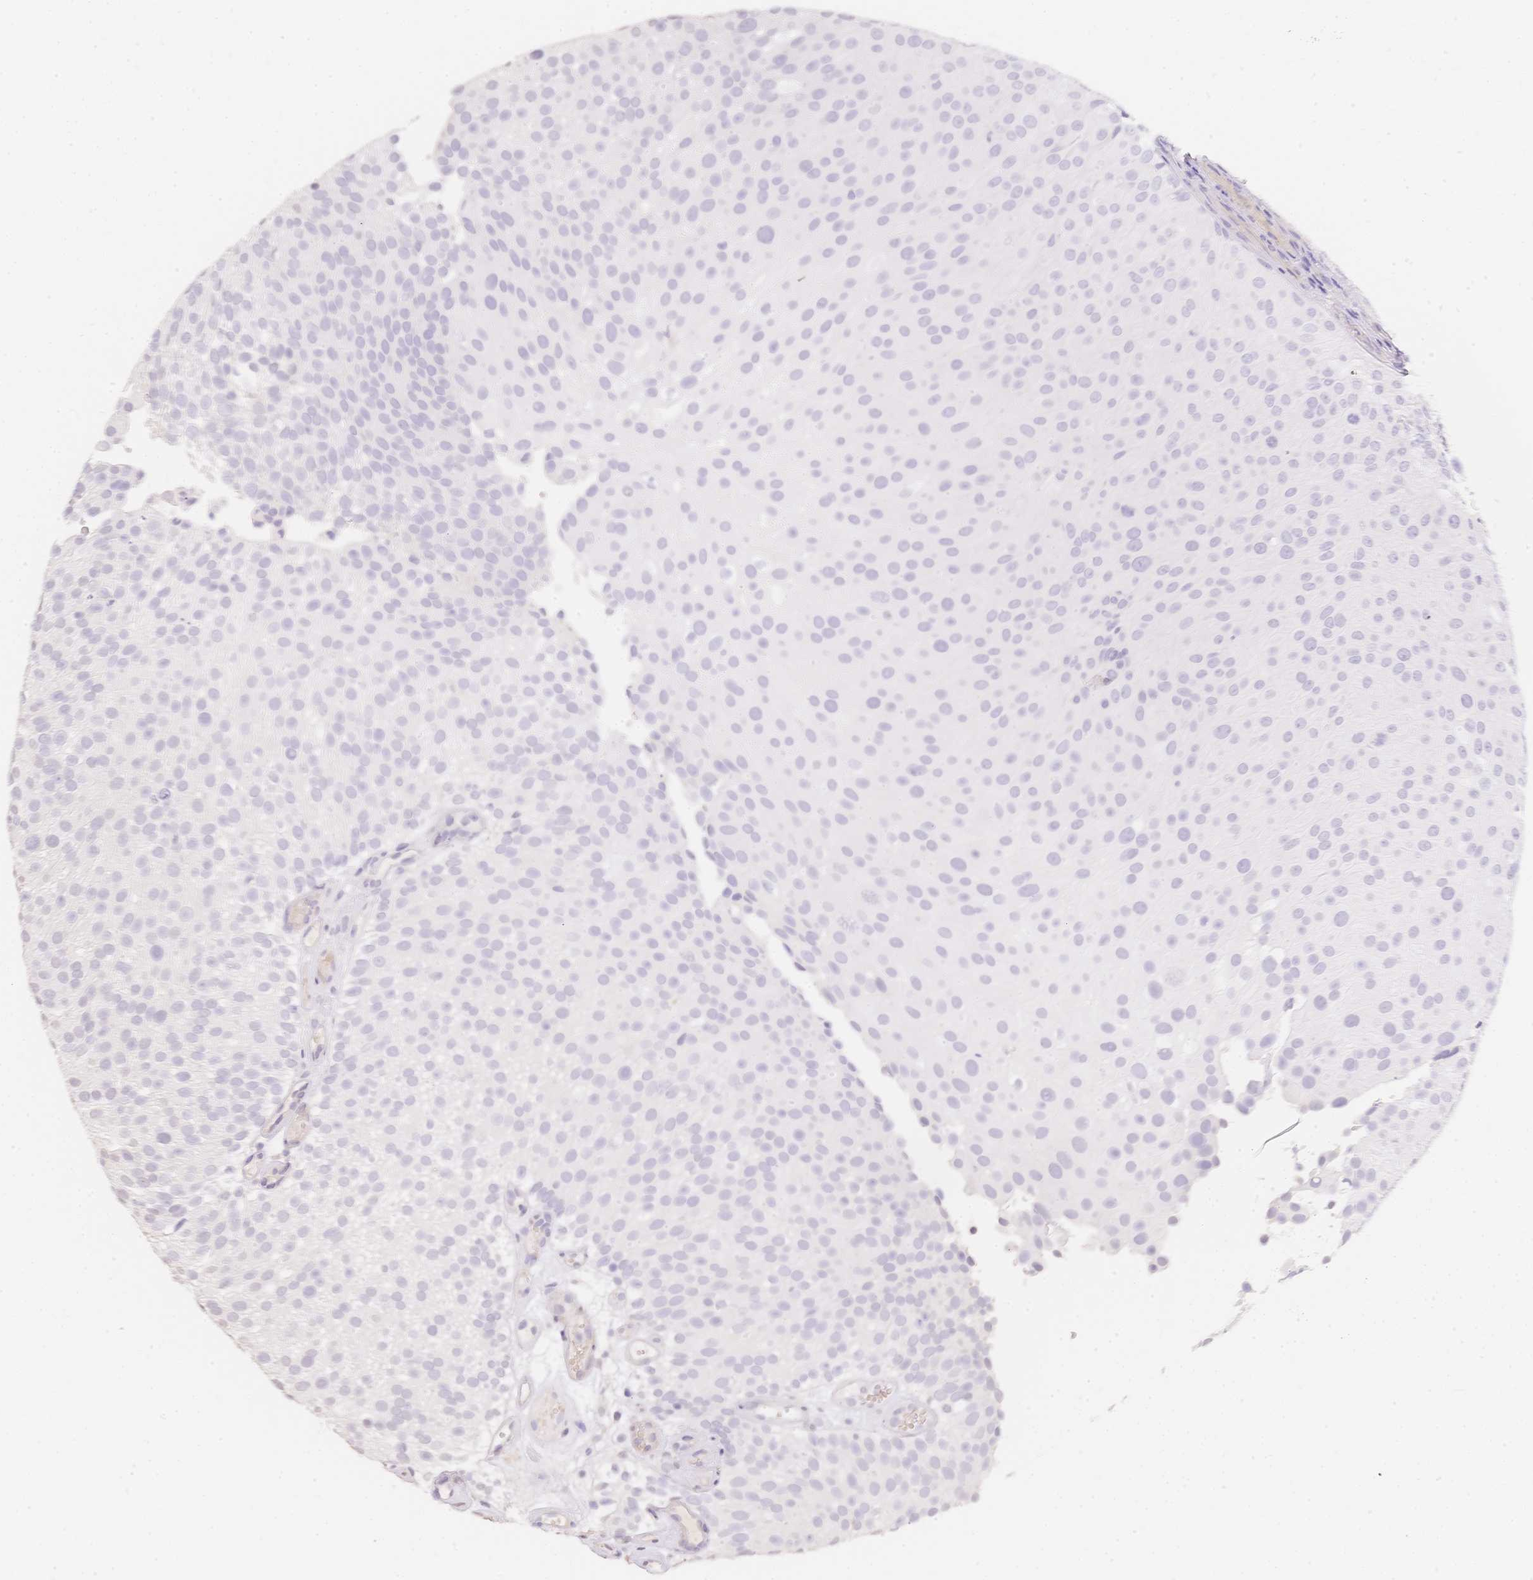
{"staining": {"intensity": "negative", "quantity": "none", "location": "none"}, "tissue": "urothelial cancer", "cell_type": "Tumor cells", "image_type": "cancer", "snomed": [{"axis": "morphology", "description": "Urothelial carcinoma, Low grade"}, {"axis": "topography", "description": "Urinary bladder"}], "caption": "This histopathology image is of urothelial cancer stained with immunohistochemistry (IHC) to label a protein in brown with the nuclei are counter-stained blue. There is no staining in tumor cells.", "gene": "HCRTR2", "patient": {"sex": "male", "age": 78}}